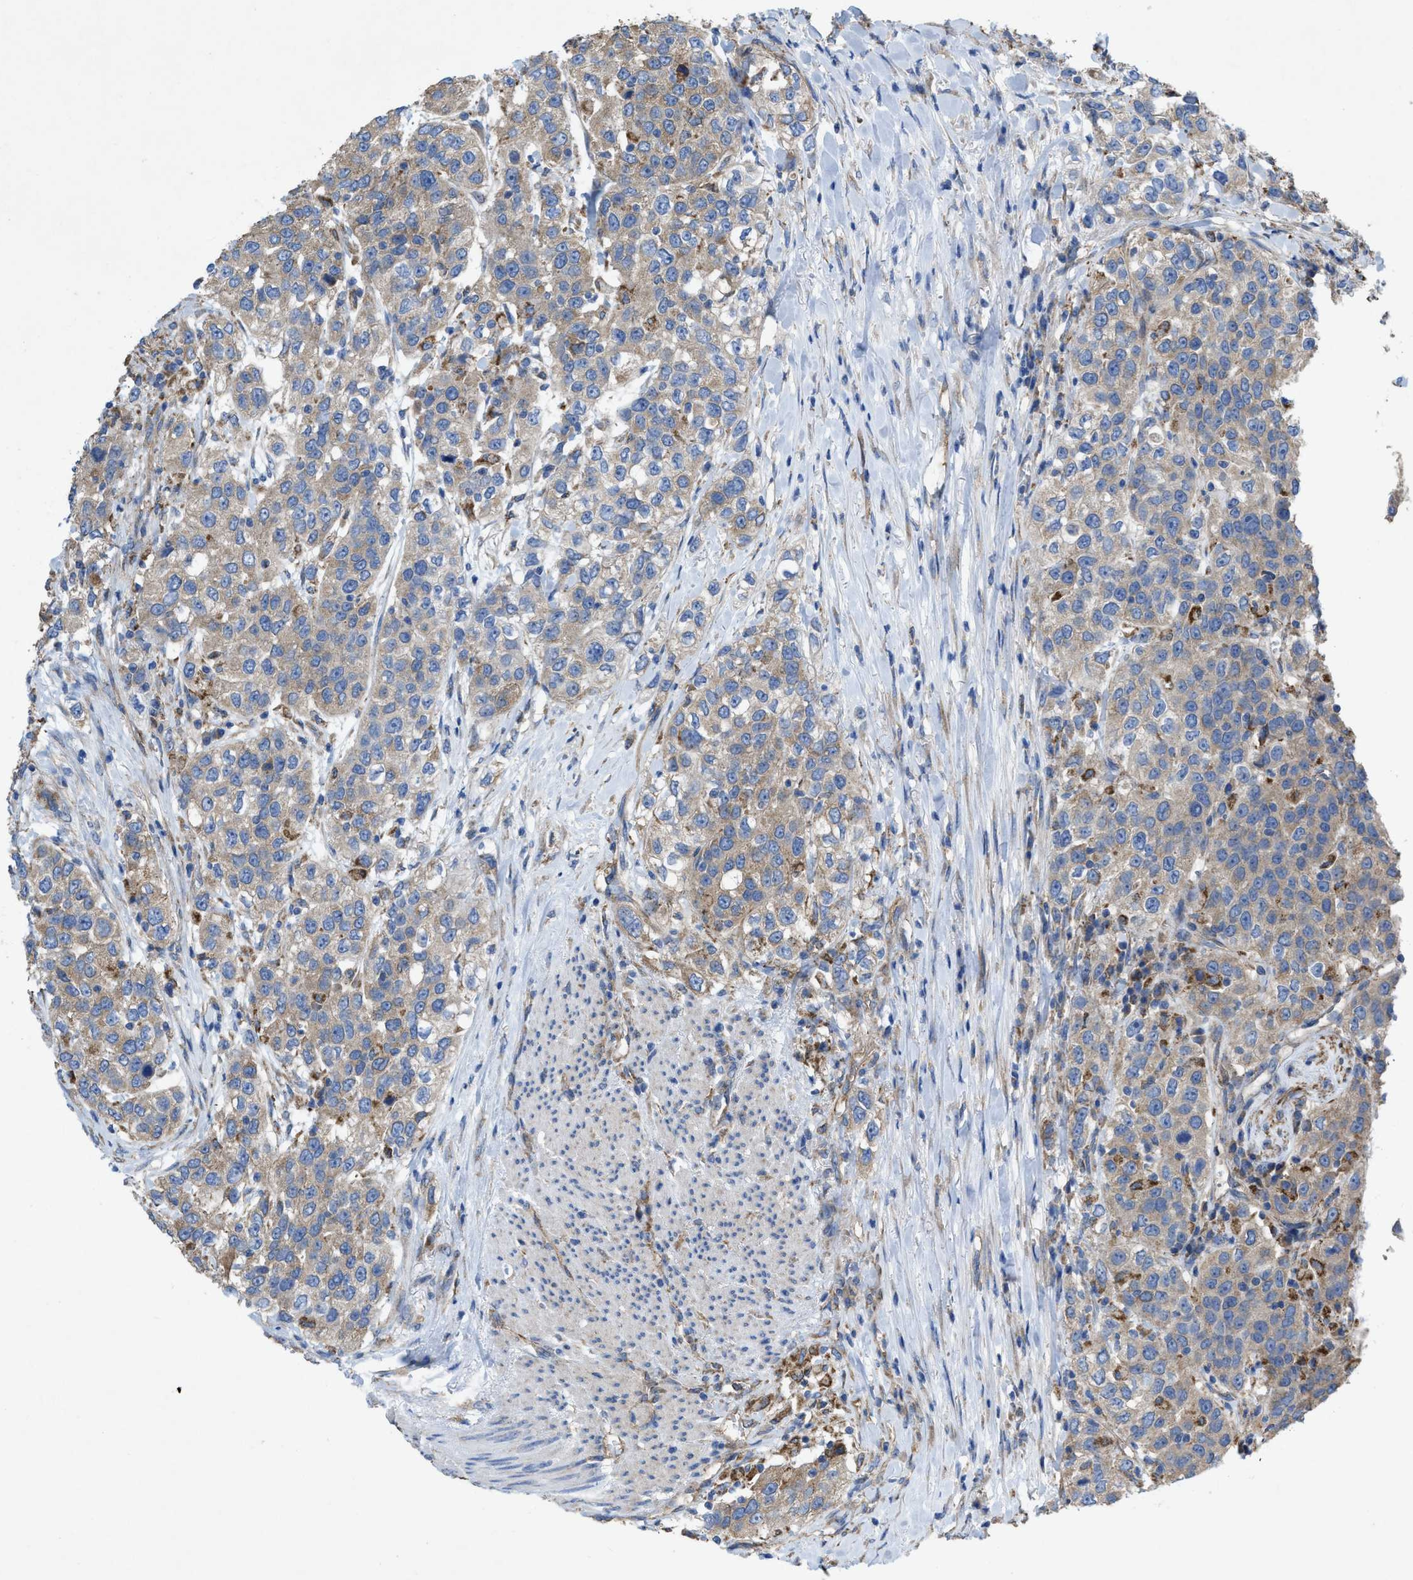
{"staining": {"intensity": "moderate", "quantity": ">75%", "location": "cytoplasmic/membranous"}, "tissue": "urothelial cancer", "cell_type": "Tumor cells", "image_type": "cancer", "snomed": [{"axis": "morphology", "description": "Urothelial carcinoma, High grade"}, {"axis": "topography", "description": "Urinary bladder"}], "caption": "Human urothelial carcinoma (high-grade) stained with a brown dye reveals moderate cytoplasmic/membranous positive positivity in about >75% of tumor cells.", "gene": "DOLPP1", "patient": {"sex": "female", "age": 80}}